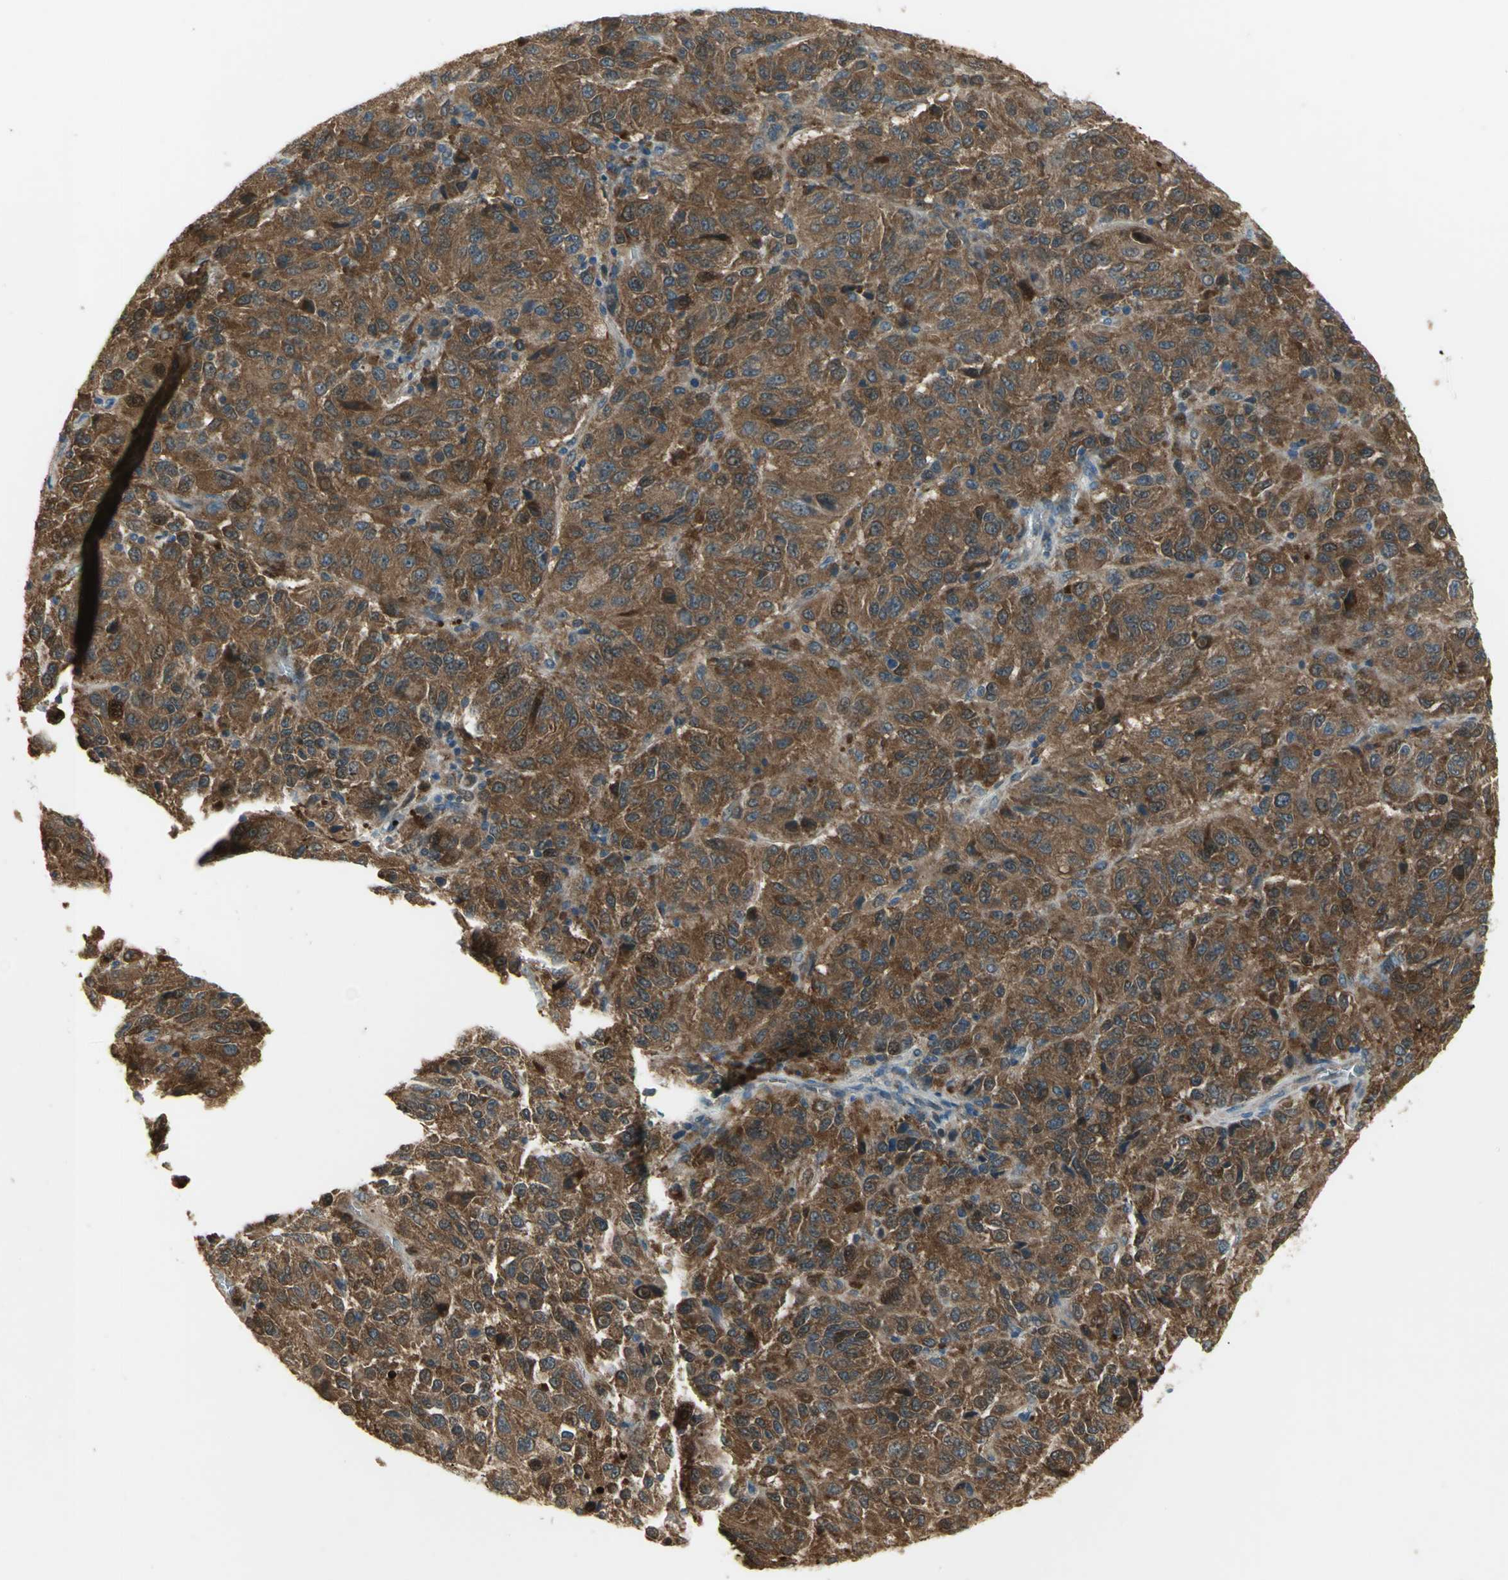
{"staining": {"intensity": "strong", "quantity": ">75%", "location": "cytoplasmic/membranous"}, "tissue": "melanoma", "cell_type": "Tumor cells", "image_type": "cancer", "snomed": [{"axis": "morphology", "description": "Malignant melanoma, Metastatic site"}, {"axis": "topography", "description": "Lung"}], "caption": "Protein expression by immunohistochemistry (IHC) reveals strong cytoplasmic/membranous expression in approximately >75% of tumor cells in melanoma.", "gene": "AMT", "patient": {"sex": "male", "age": 64}}